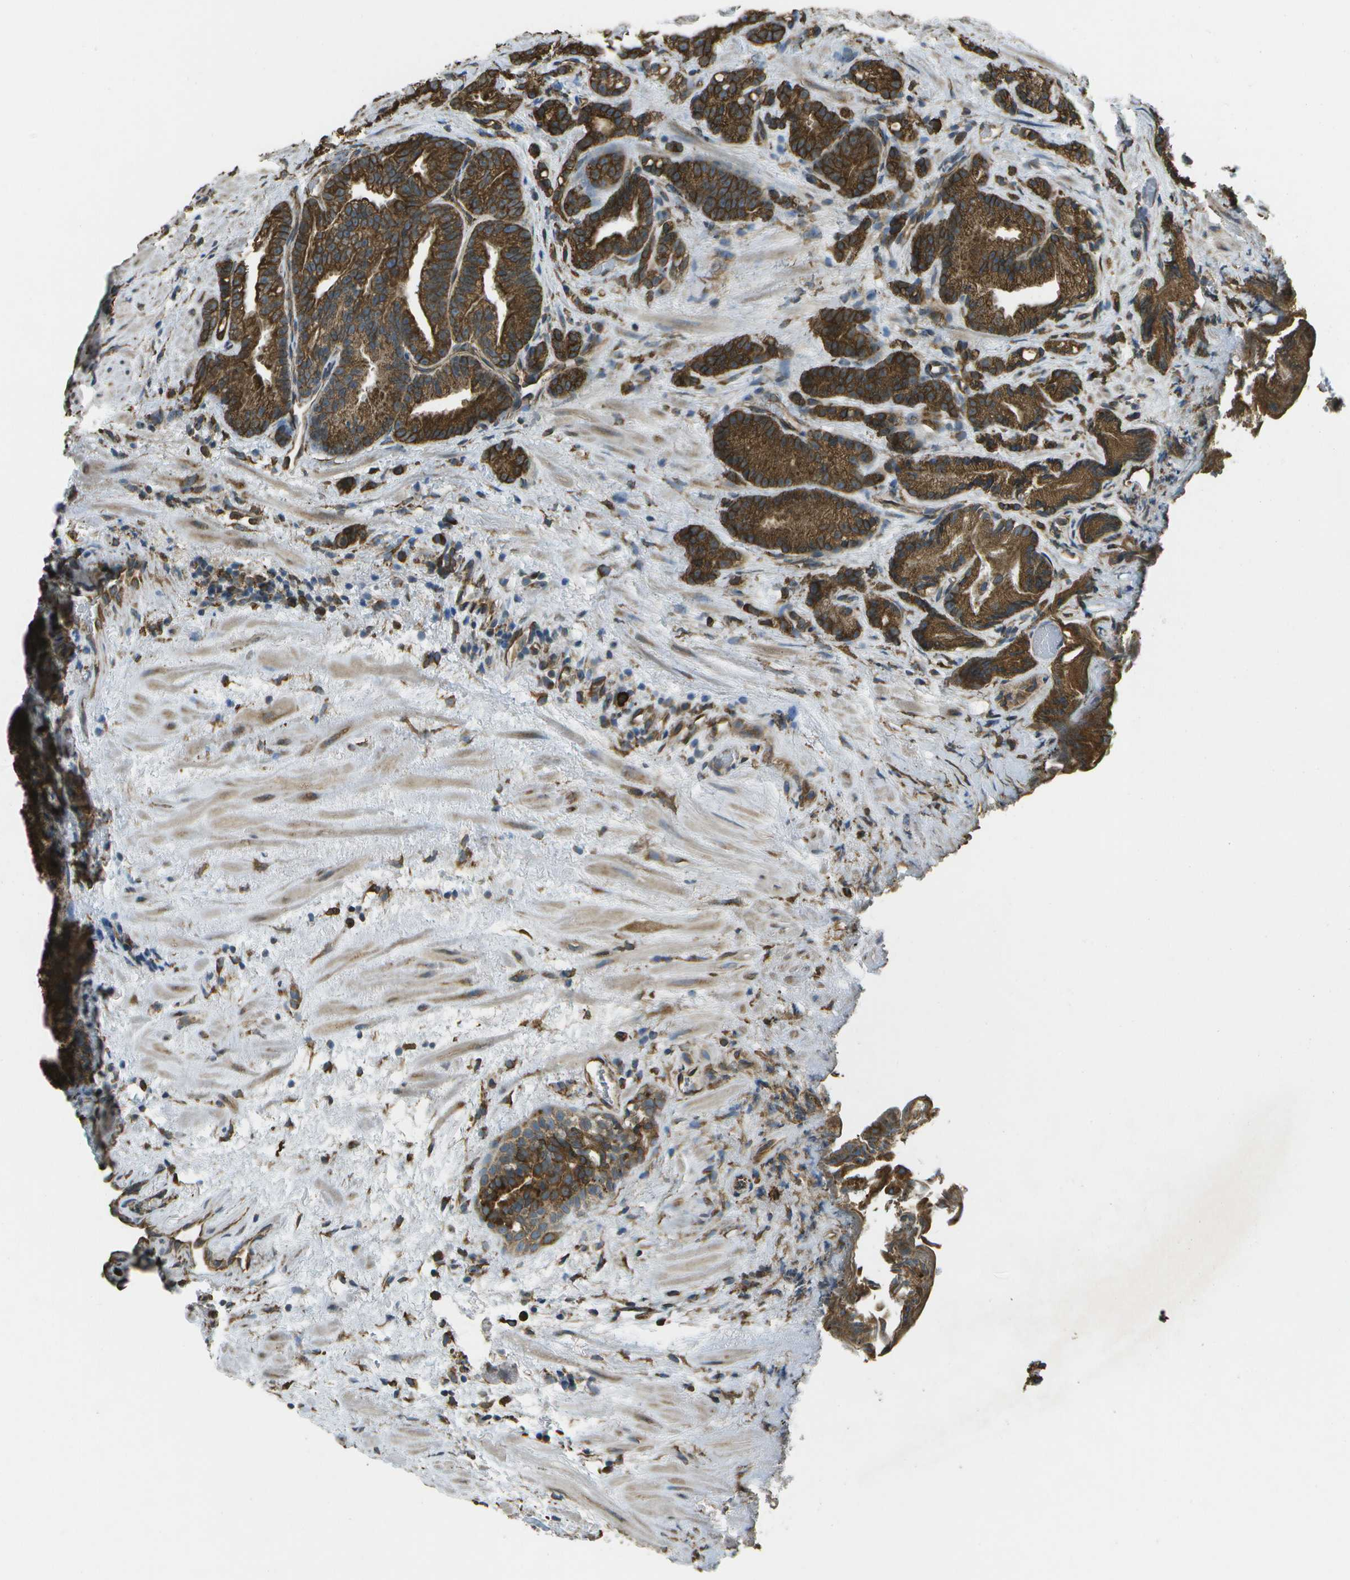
{"staining": {"intensity": "strong", "quantity": ">75%", "location": "cytoplasmic/membranous"}, "tissue": "prostate cancer", "cell_type": "Tumor cells", "image_type": "cancer", "snomed": [{"axis": "morphology", "description": "Adenocarcinoma, Low grade"}, {"axis": "topography", "description": "Prostate"}], "caption": "IHC of human prostate low-grade adenocarcinoma exhibits high levels of strong cytoplasmic/membranous positivity in approximately >75% of tumor cells.", "gene": "PDIA4", "patient": {"sex": "male", "age": 89}}